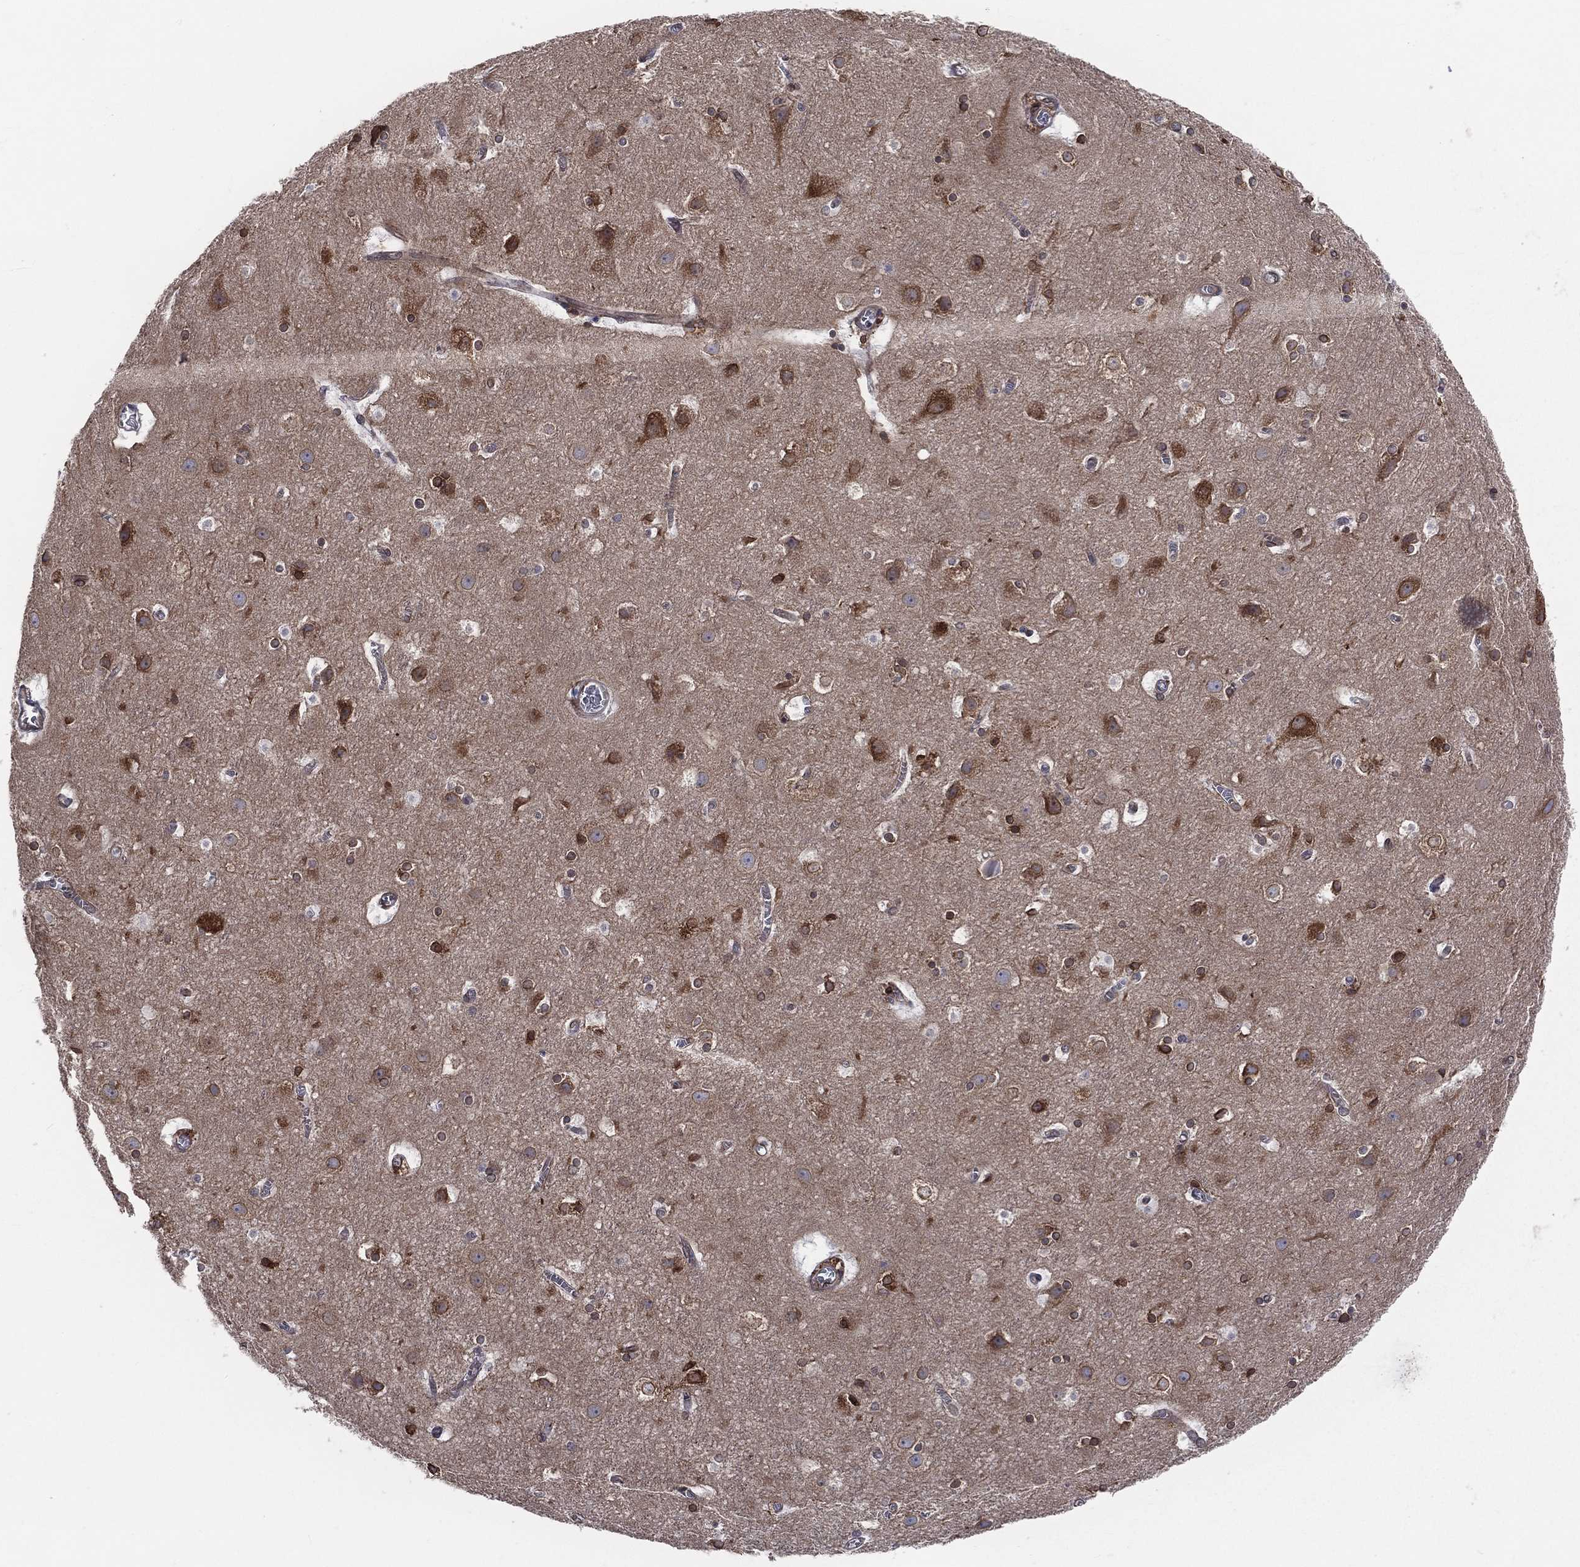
{"staining": {"intensity": "negative", "quantity": "none", "location": "none"}, "tissue": "cerebral cortex", "cell_type": "Endothelial cells", "image_type": "normal", "snomed": [{"axis": "morphology", "description": "Normal tissue, NOS"}, {"axis": "topography", "description": "Cerebral cortex"}], "caption": "IHC of normal human cerebral cortex reveals no expression in endothelial cells.", "gene": "PGRMC1", "patient": {"sex": "male", "age": 59}}